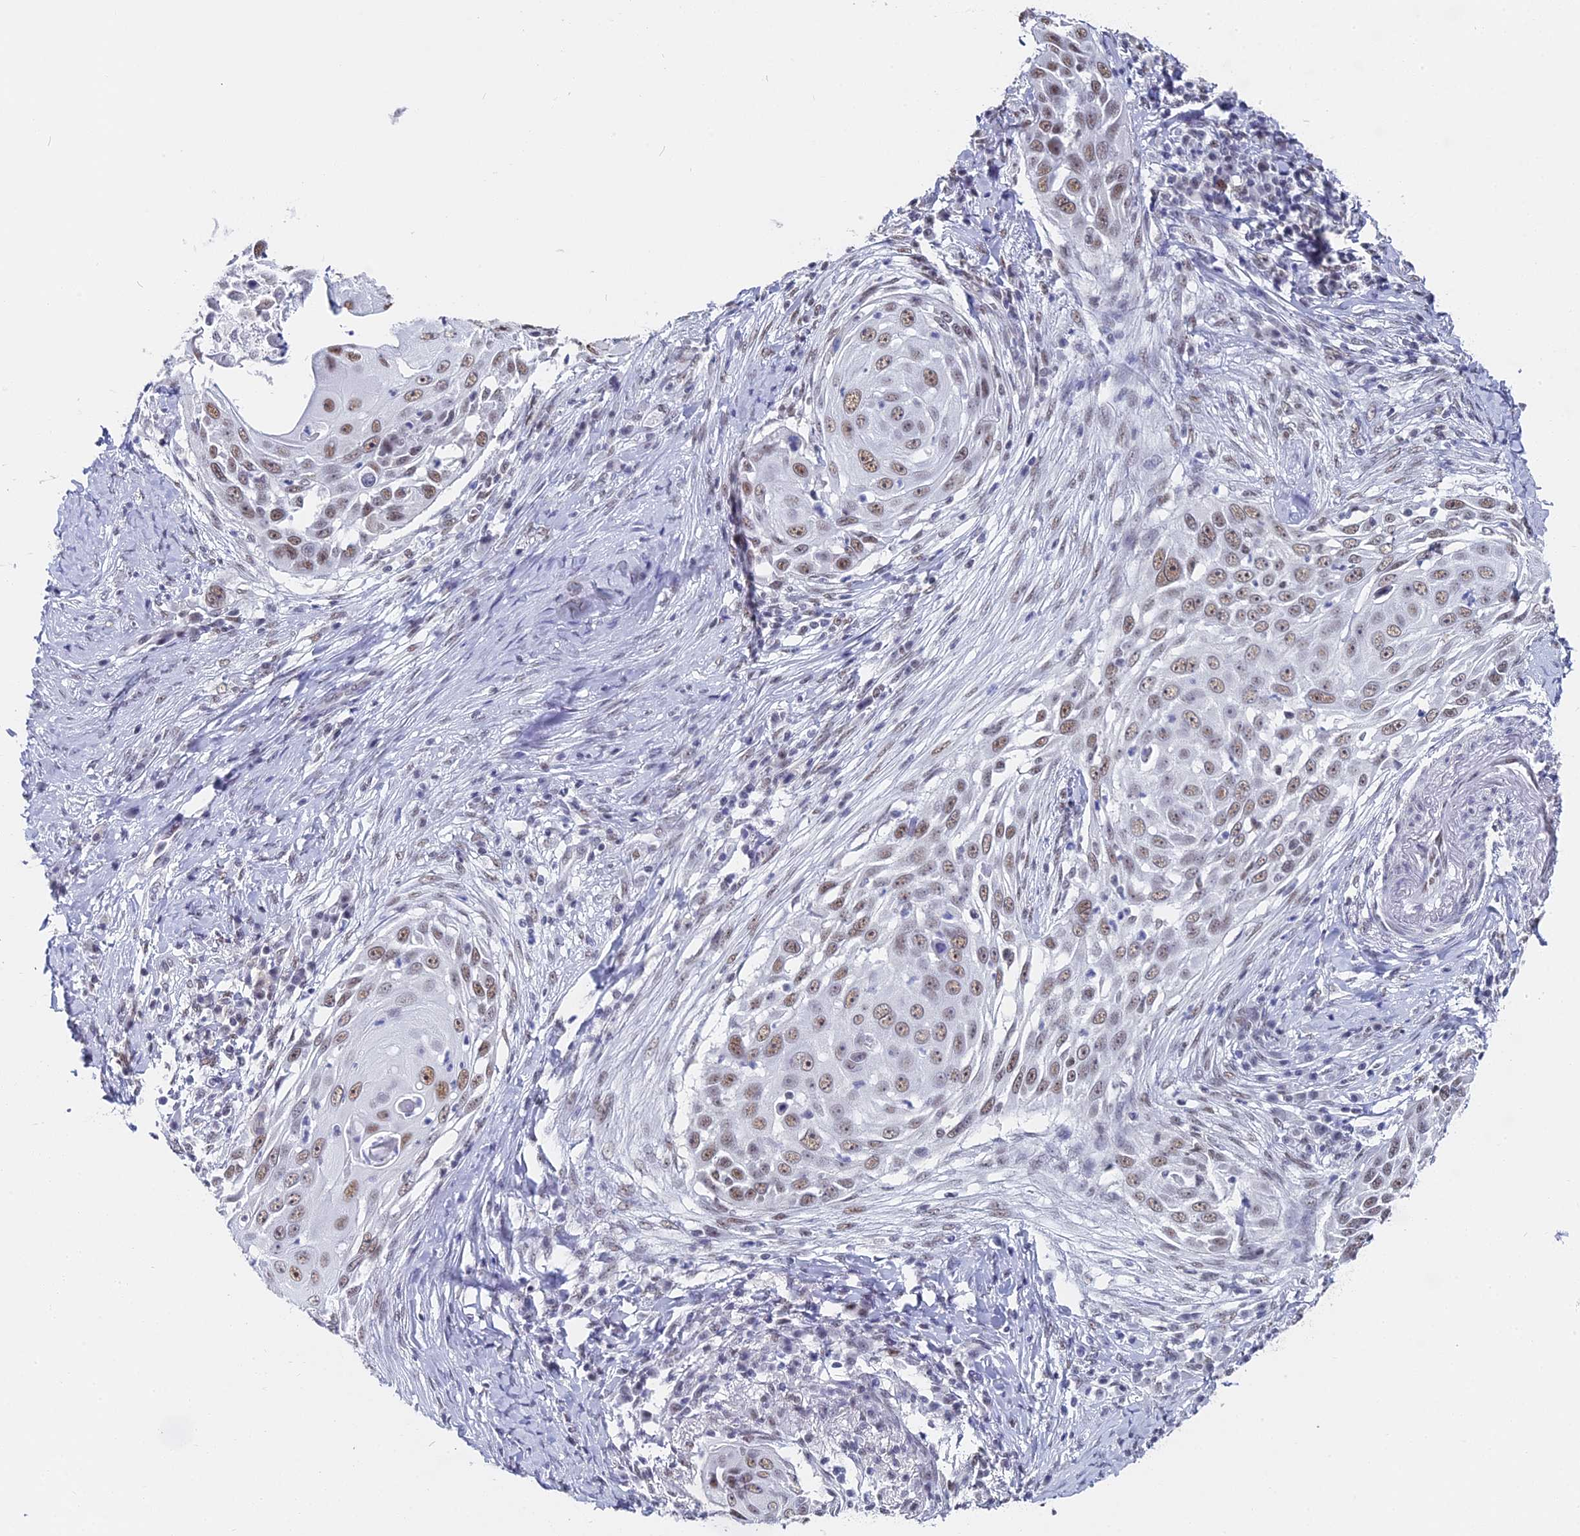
{"staining": {"intensity": "moderate", "quantity": ">75%", "location": "nuclear"}, "tissue": "skin cancer", "cell_type": "Tumor cells", "image_type": "cancer", "snomed": [{"axis": "morphology", "description": "Squamous cell carcinoma, NOS"}, {"axis": "topography", "description": "Skin"}], "caption": "Protein staining of skin cancer tissue reveals moderate nuclear positivity in approximately >75% of tumor cells.", "gene": "CD2BP2", "patient": {"sex": "female", "age": 44}}